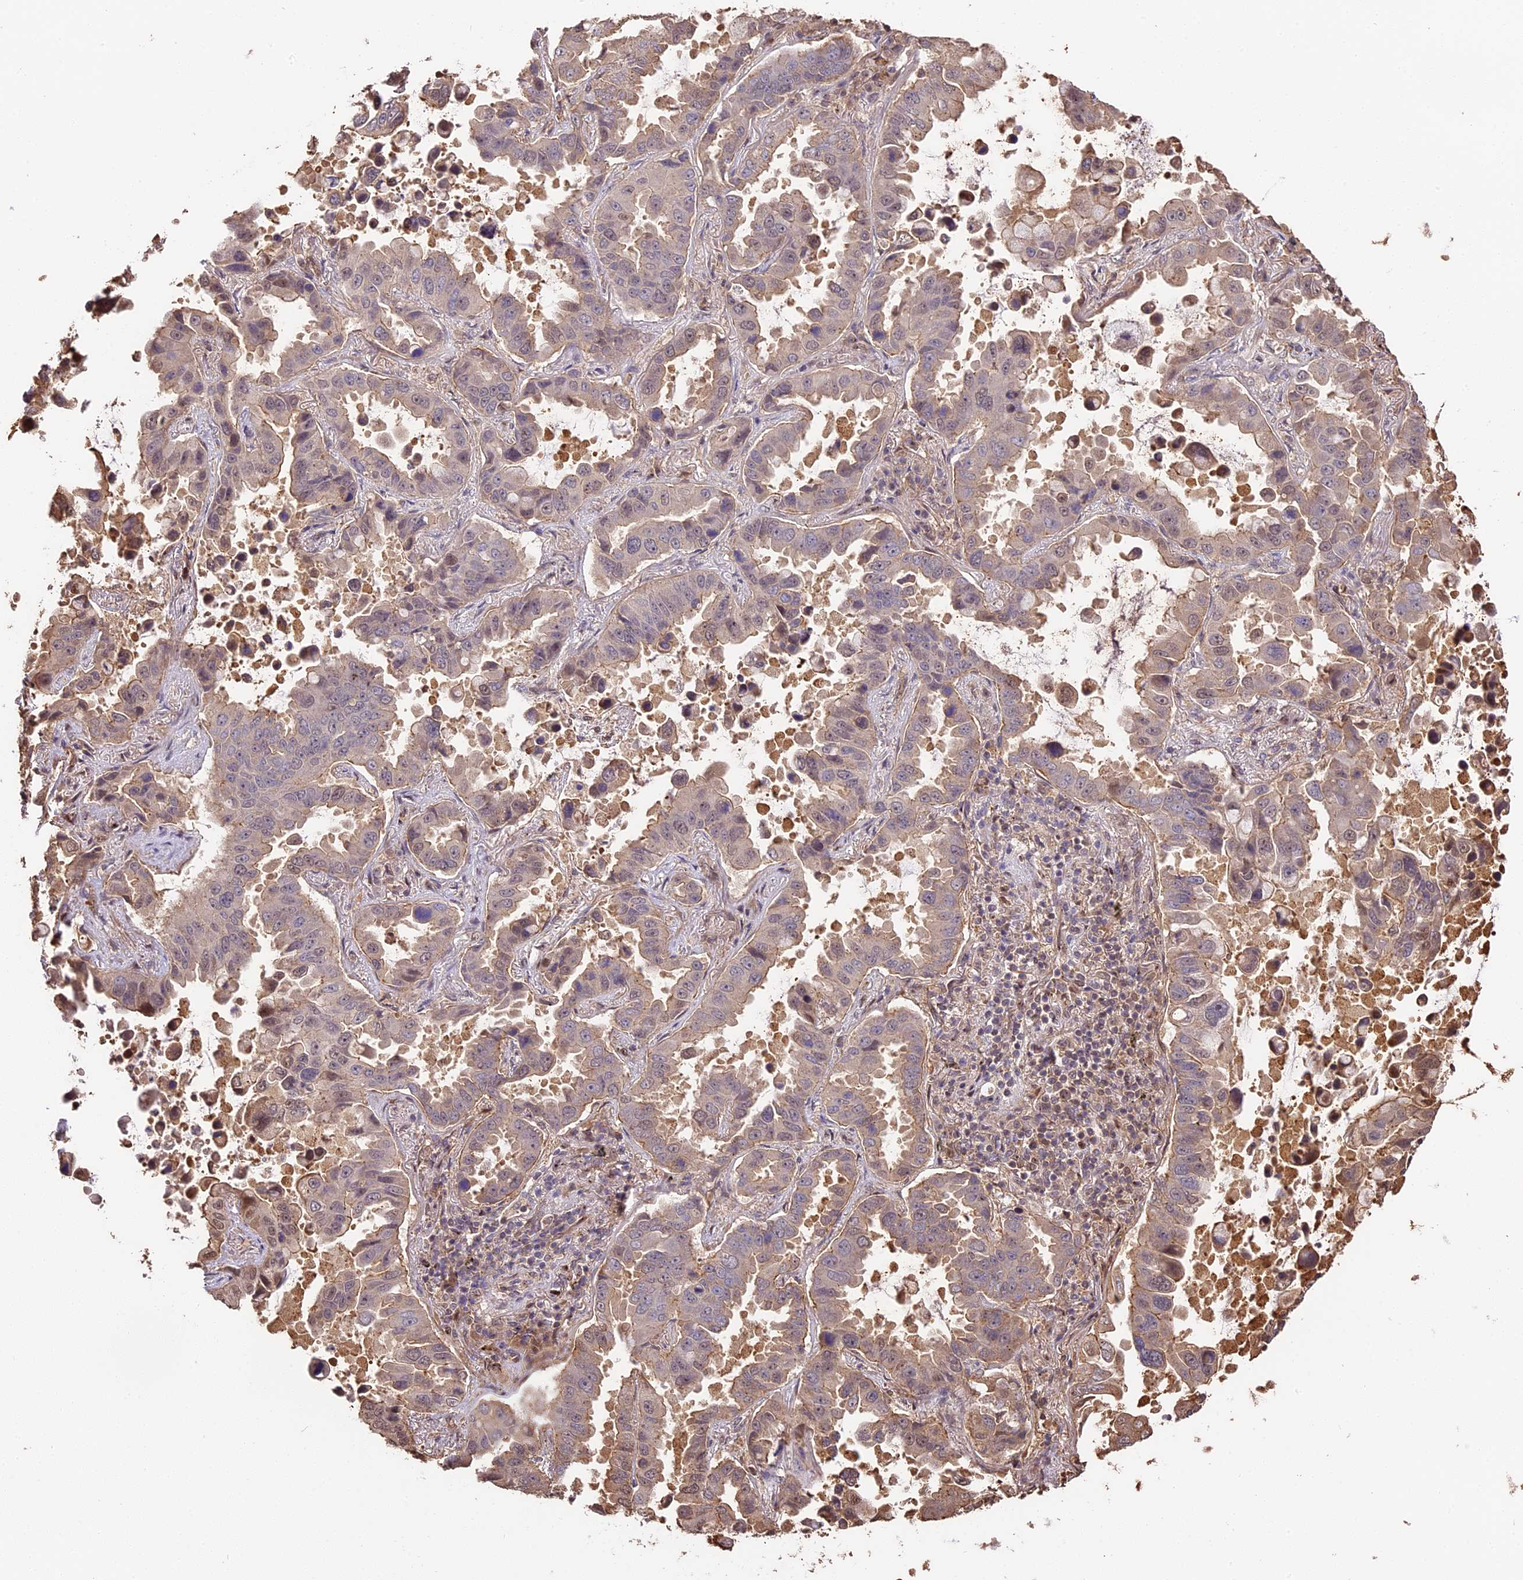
{"staining": {"intensity": "weak", "quantity": ">75%", "location": "cytoplasmic/membranous"}, "tissue": "lung cancer", "cell_type": "Tumor cells", "image_type": "cancer", "snomed": [{"axis": "morphology", "description": "Adenocarcinoma, NOS"}, {"axis": "topography", "description": "Lung"}], "caption": "Human lung adenocarcinoma stained with a brown dye displays weak cytoplasmic/membranous positive positivity in about >75% of tumor cells.", "gene": "PPP1R37", "patient": {"sex": "male", "age": 64}}